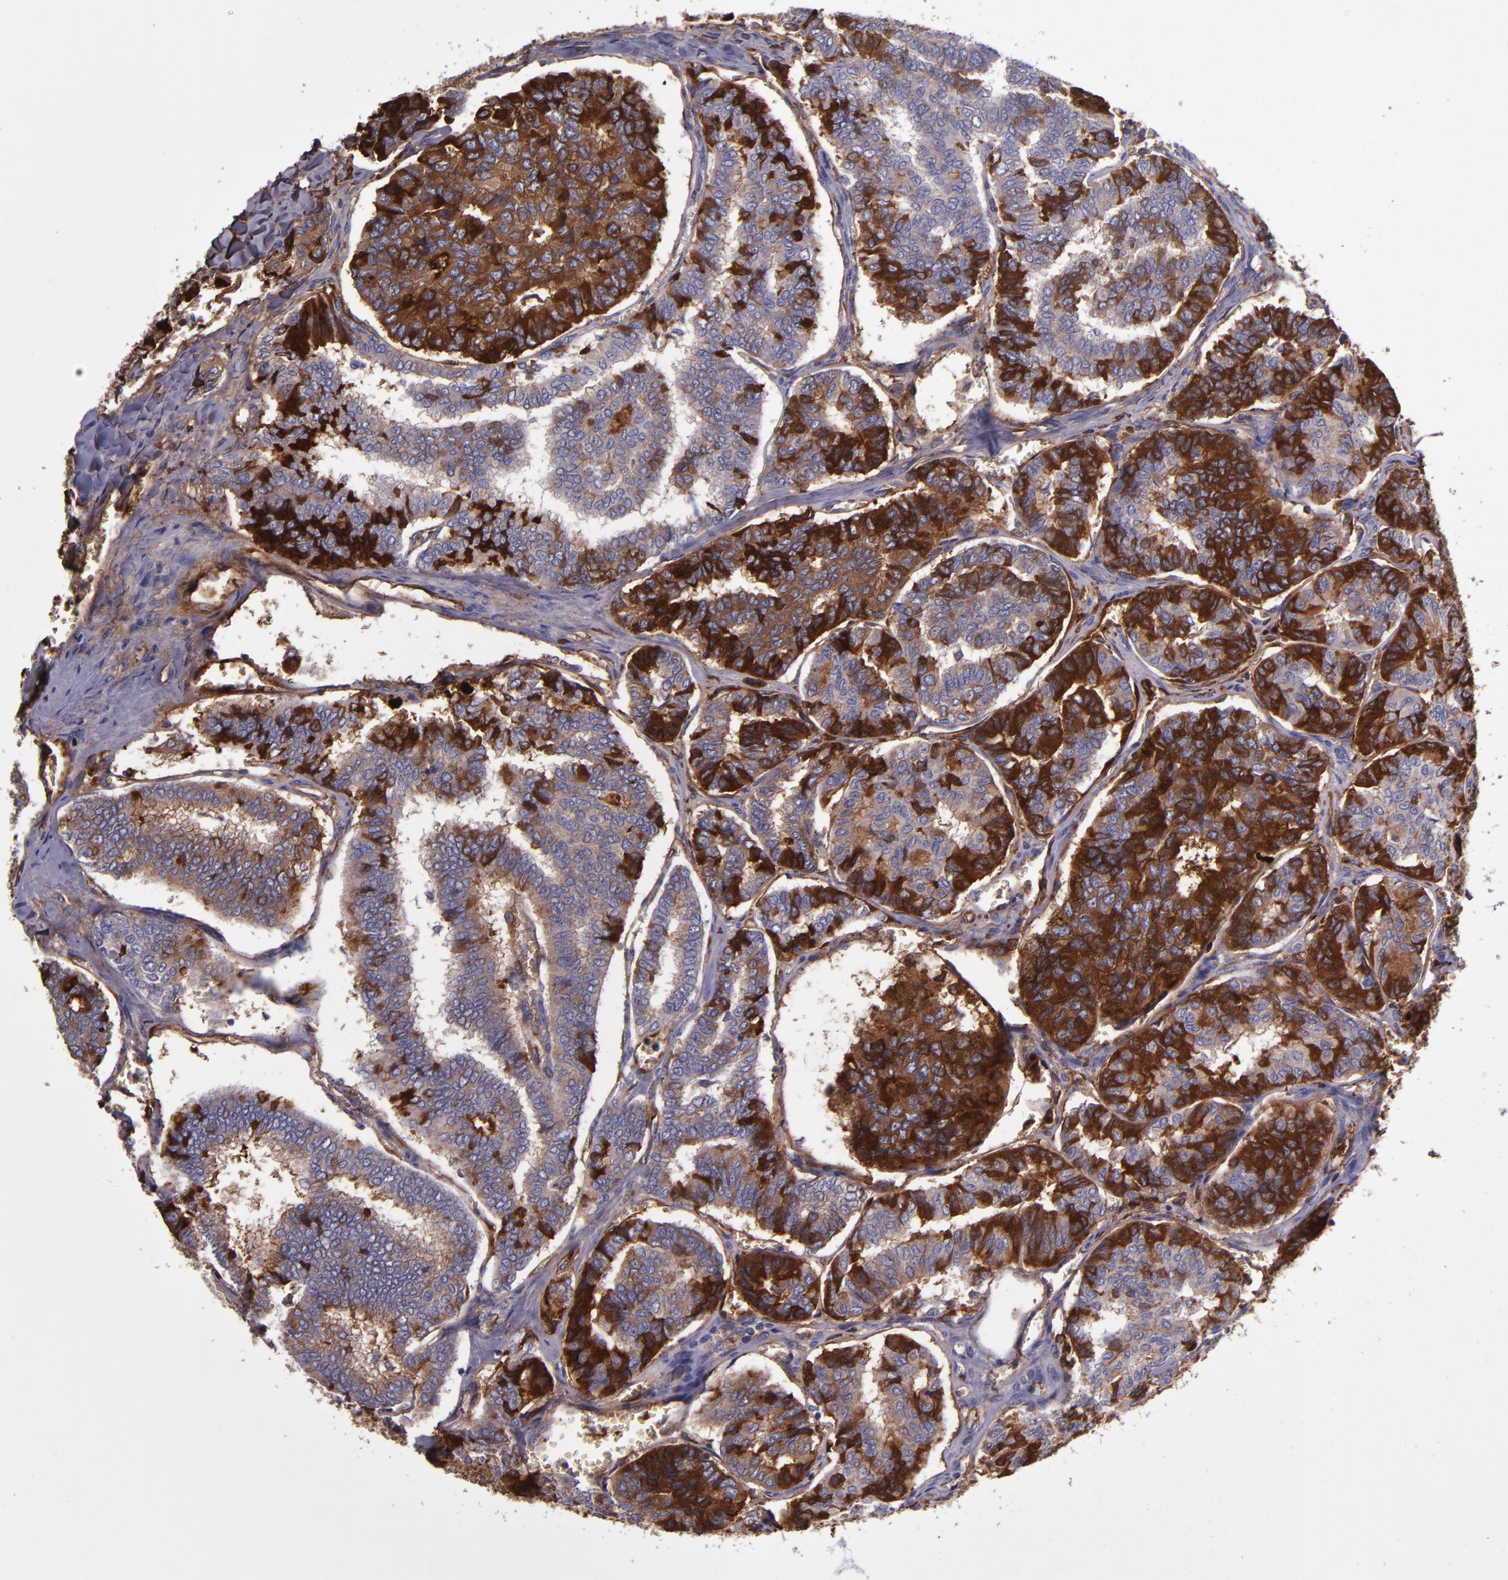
{"staining": {"intensity": "strong", "quantity": "25%-75%", "location": "cytoplasmic/membranous"}, "tissue": "thyroid cancer", "cell_type": "Tumor cells", "image_type": "cancer", "snomed": [{"axis": "morphology", "description": "Papillary adenocarcinoma, NOS"}, {"axis": "topography", "description": "Thyroid gland"}], "caption": "Strong cytoplasmic/membranous staining for a protein is seen in approximately 25%-75% of tumor cells of thyroid papillary adenocarcinoma using immunohistochemistry.", "gene": "CLEC3B", "patient": {"sex": "female", "age": 35}}